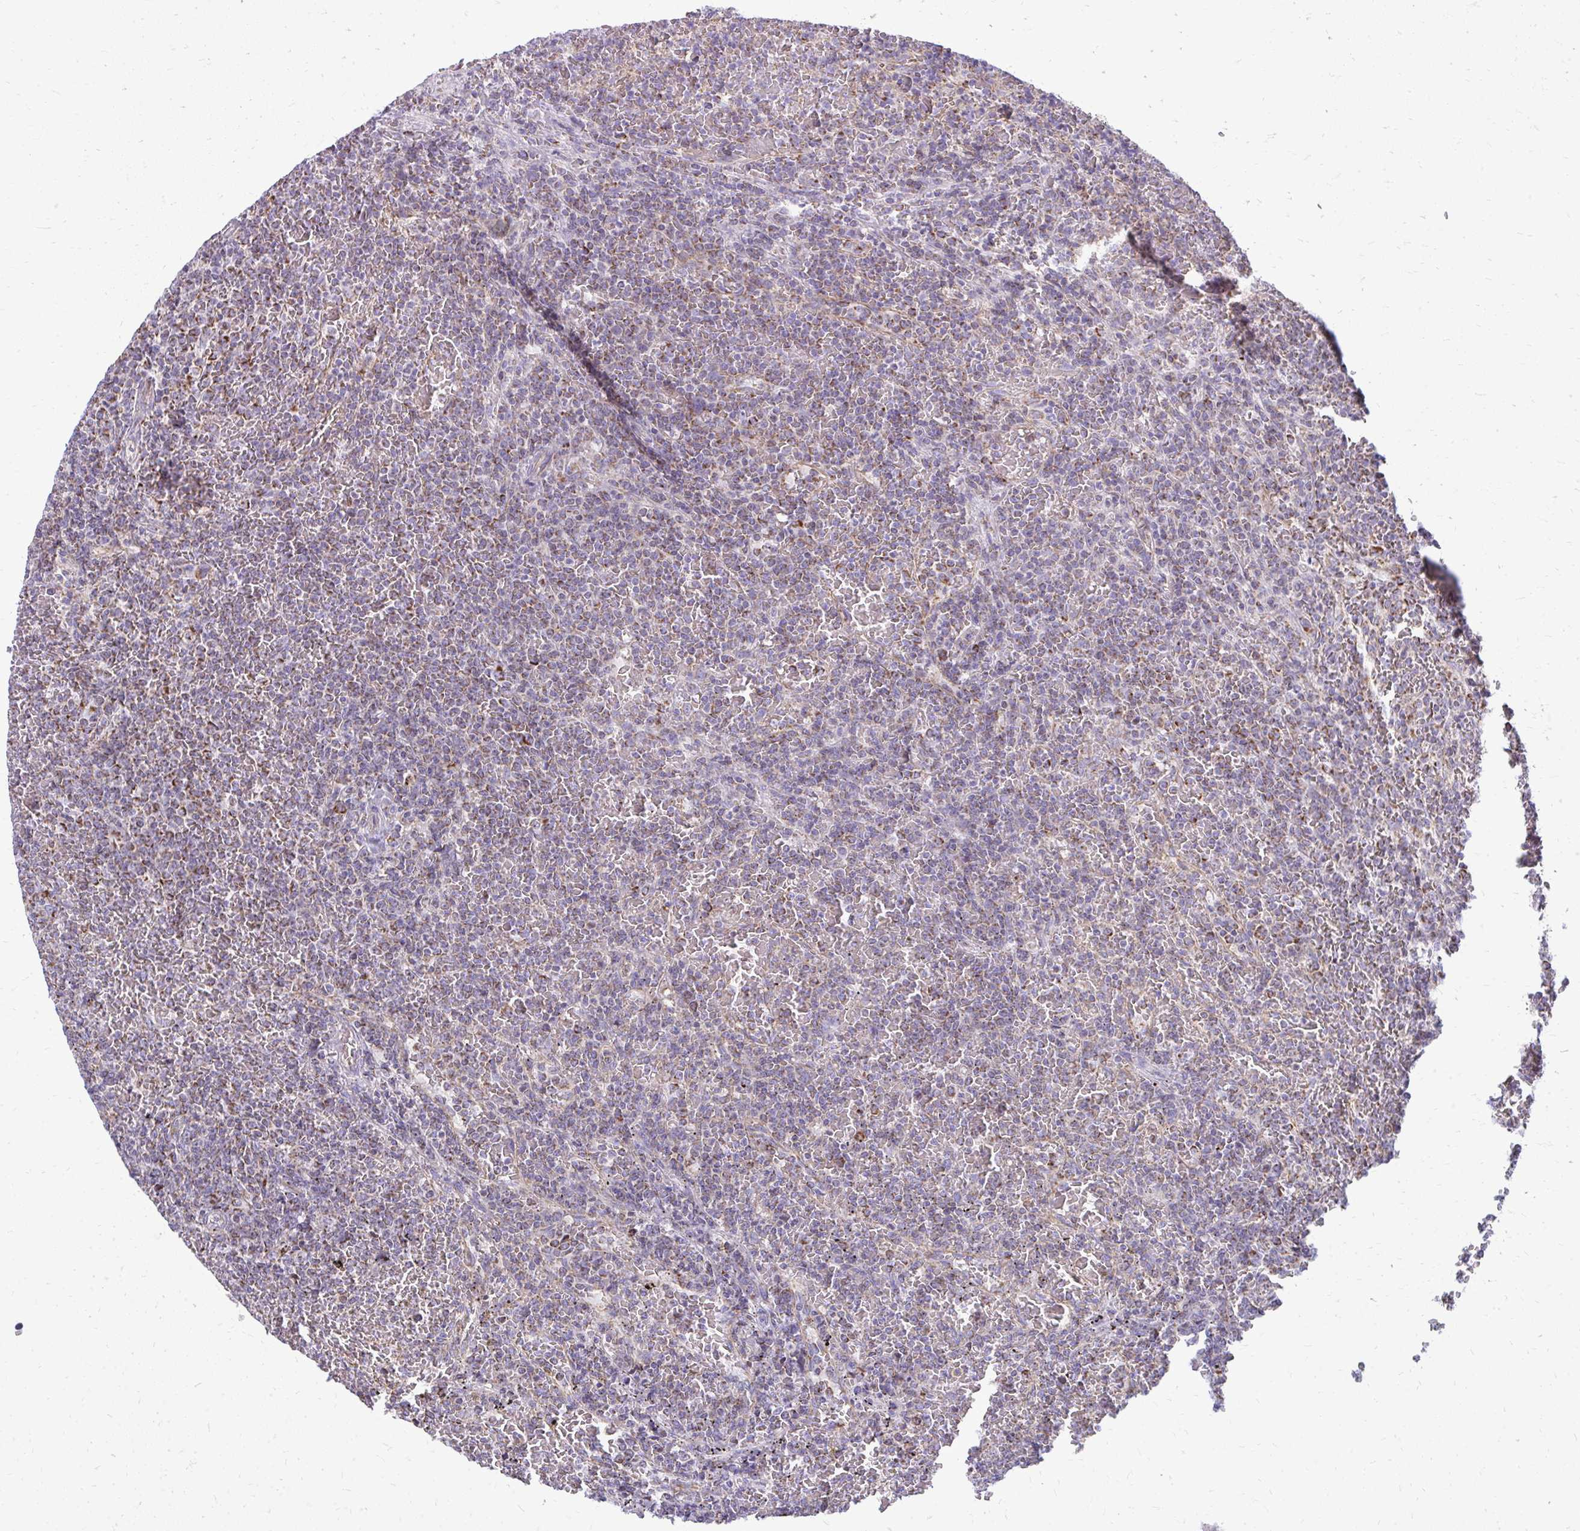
{"staining": {"intensity": "moderate", "quantity": "25%-75%", "location": "cytoplasmic/membranous"}, "tissue": "lymphoma", "cell_type": "Tumor cells", "image_type": "cancer", "snomed": [{"axis": "morphology", "description": "Malignant lymphoma, non-Hodgkin's type, Low grade"}, {"axis": "topography", "description": "Spleen"}], "caption": "A brown stain highlights moderate cytoplasmic/membranous expression of a protein in human malignant lymphoma, non-Hodgkin's type (low-grade) tumor cells.", "gene": "IFIT1", "patient": {"sex": "female", "age": 77}}